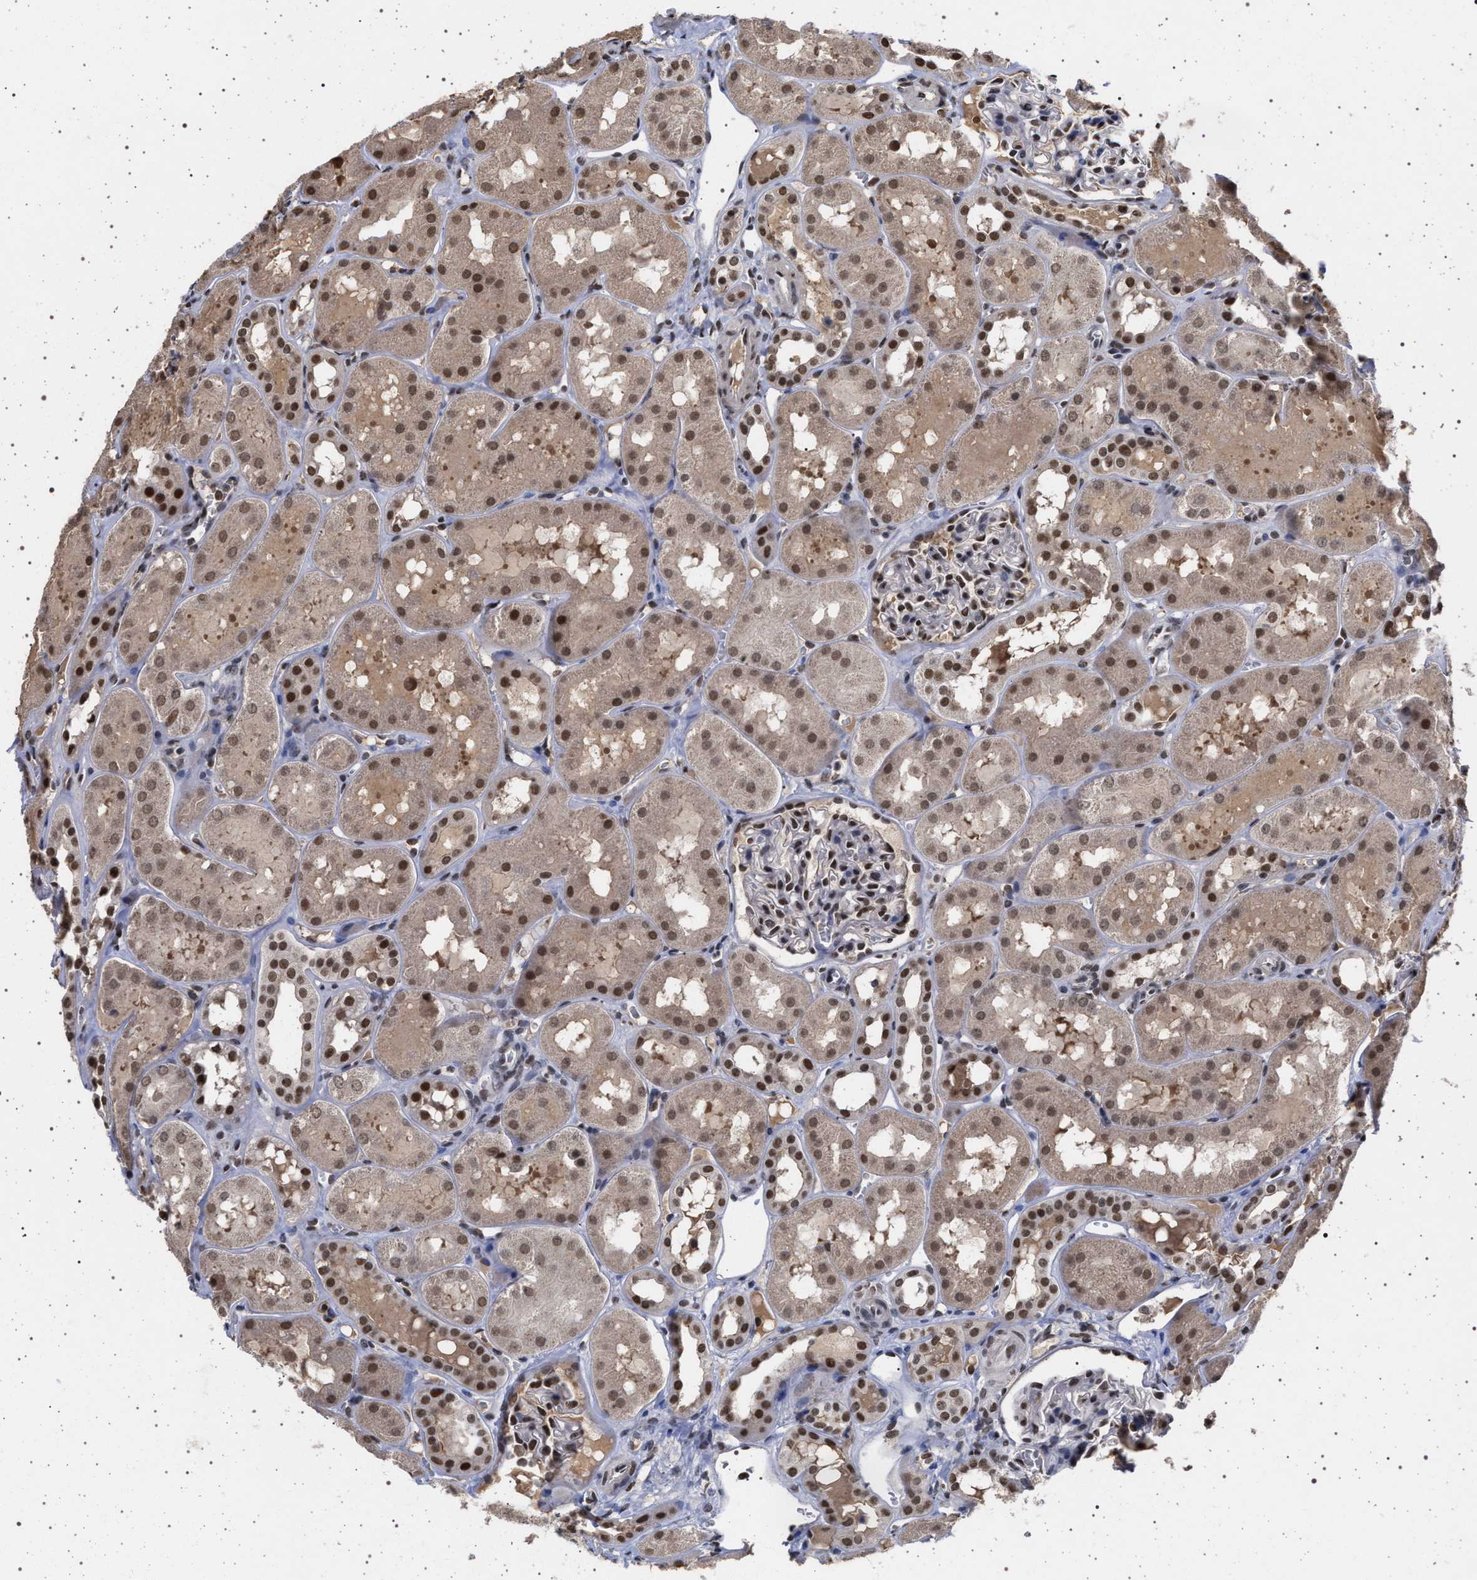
{"staining": {"intensity": "moderate", "quantity": ">75%", "location": "nuclear"}, "tissue": "kidney", "cell_type": "Cells in glomeruli", "image_type": "normal", "snomed": [{"axis": "morphology", "description": "Normal tissue, NOS"}, {"axis": "topography", "description": "Kidney"}, {"axis": "topography", "description": "Urinary bladder"}], "caption": "DAB (3,3'-diaminobenzidine) immunohistochemical staining of unremarkable human kidney reveals moderate nuclear protein expression in about >75% of cells in glomeruli.", "gene": "PHF12", "patient": {"sex": "male", "age": 16}}